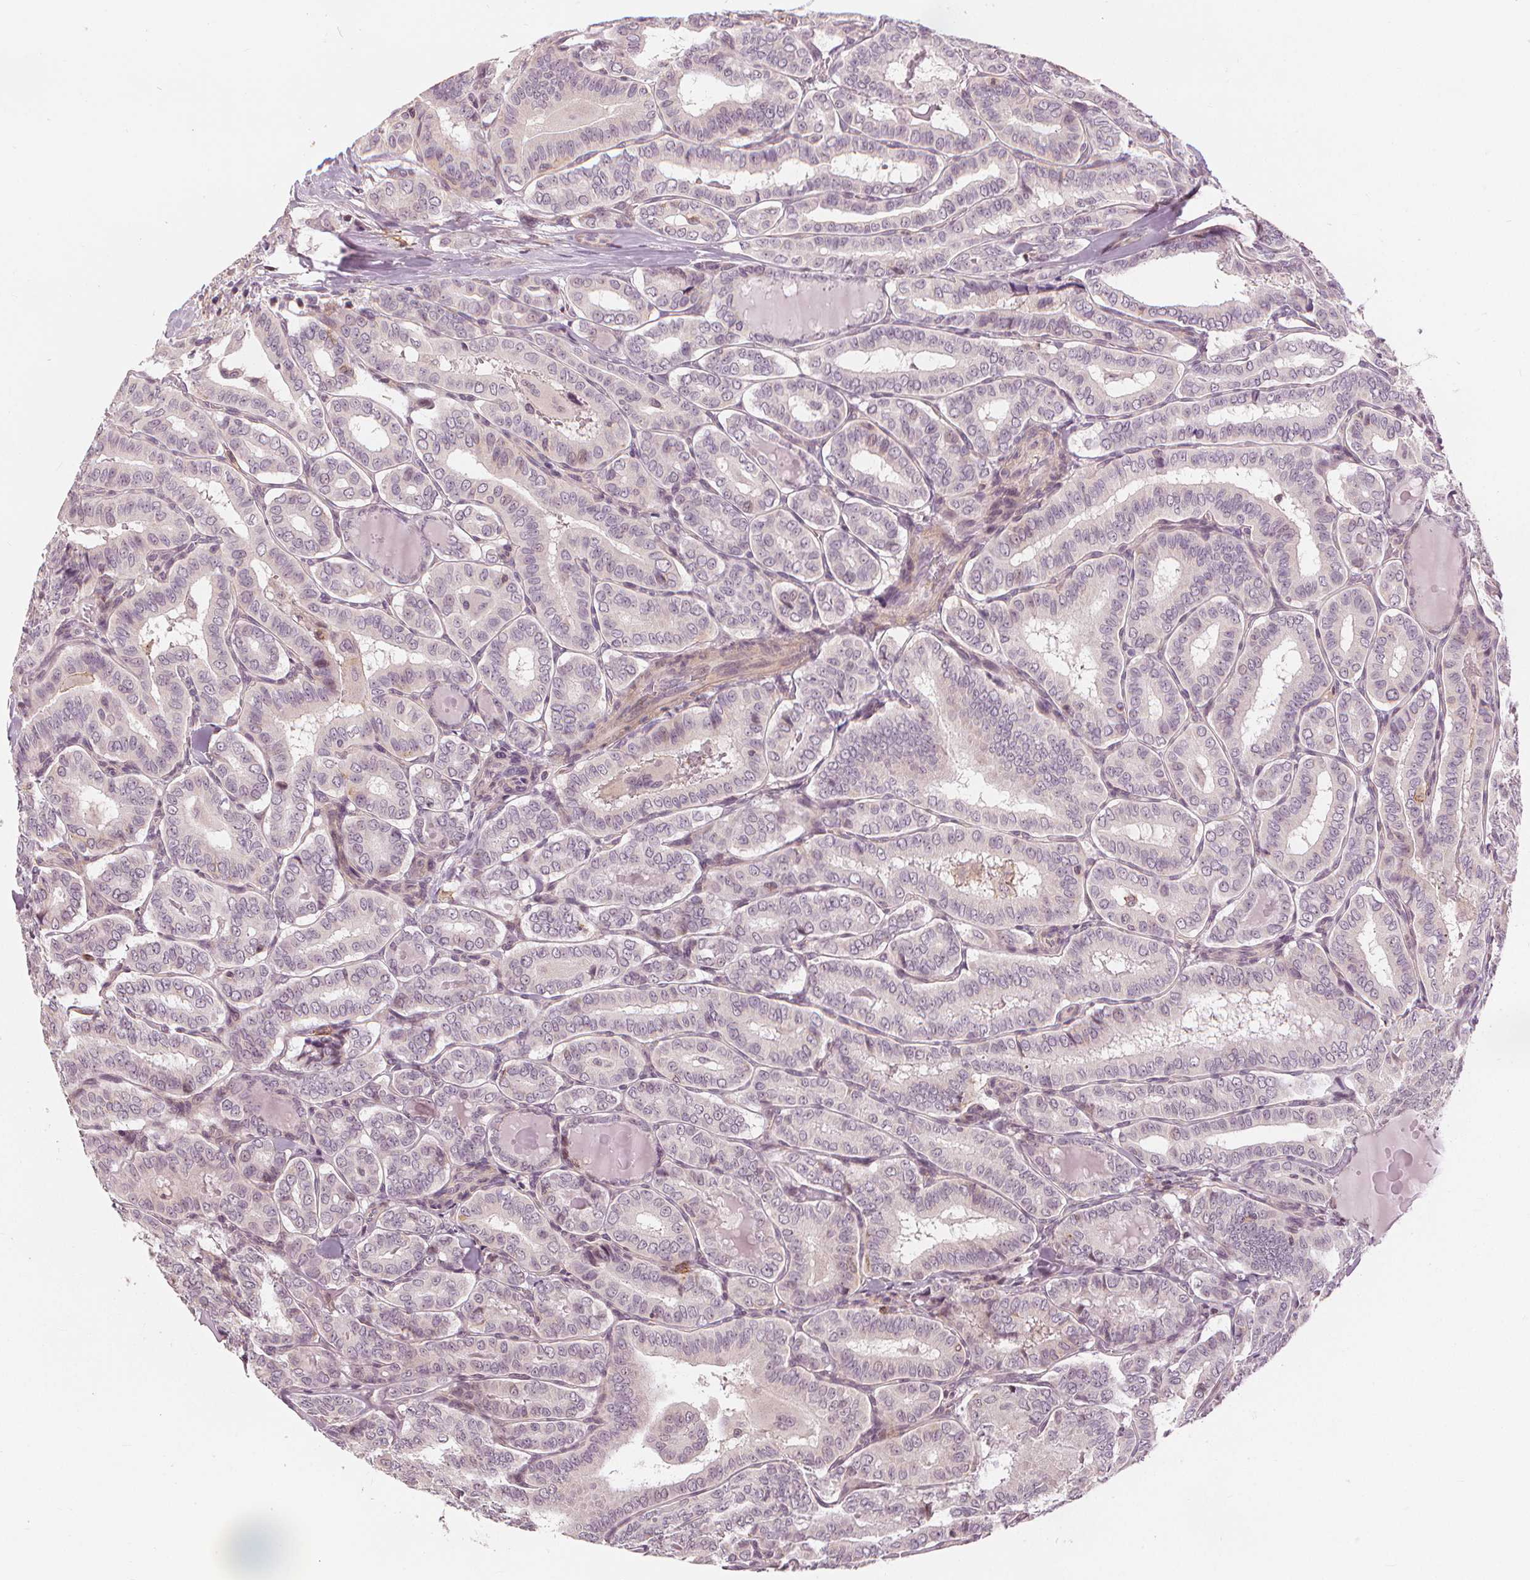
{"staining": {"intensity": "negative", "quantity": "none", "location": "none"}, "tissue": "thyroid cancer", "cell_type": "Tumor cells", "image_type": "cancer", "snomed": [{"axis": "morphology", "description": "Papillary adenocarcinoma, NOS"}, {"axis": "morphology", "description": "Papillary adenoma metastatic"}, {"axis": "topography", "description": "Thyroid gland"}], "caption": "This is an IHC photomicrograph of human thyroid papillary adenoma metastatic. There is no expression in tumor cells.", "gene": "SLC34A1", "patient": {"sex": "female", "age": 50}}